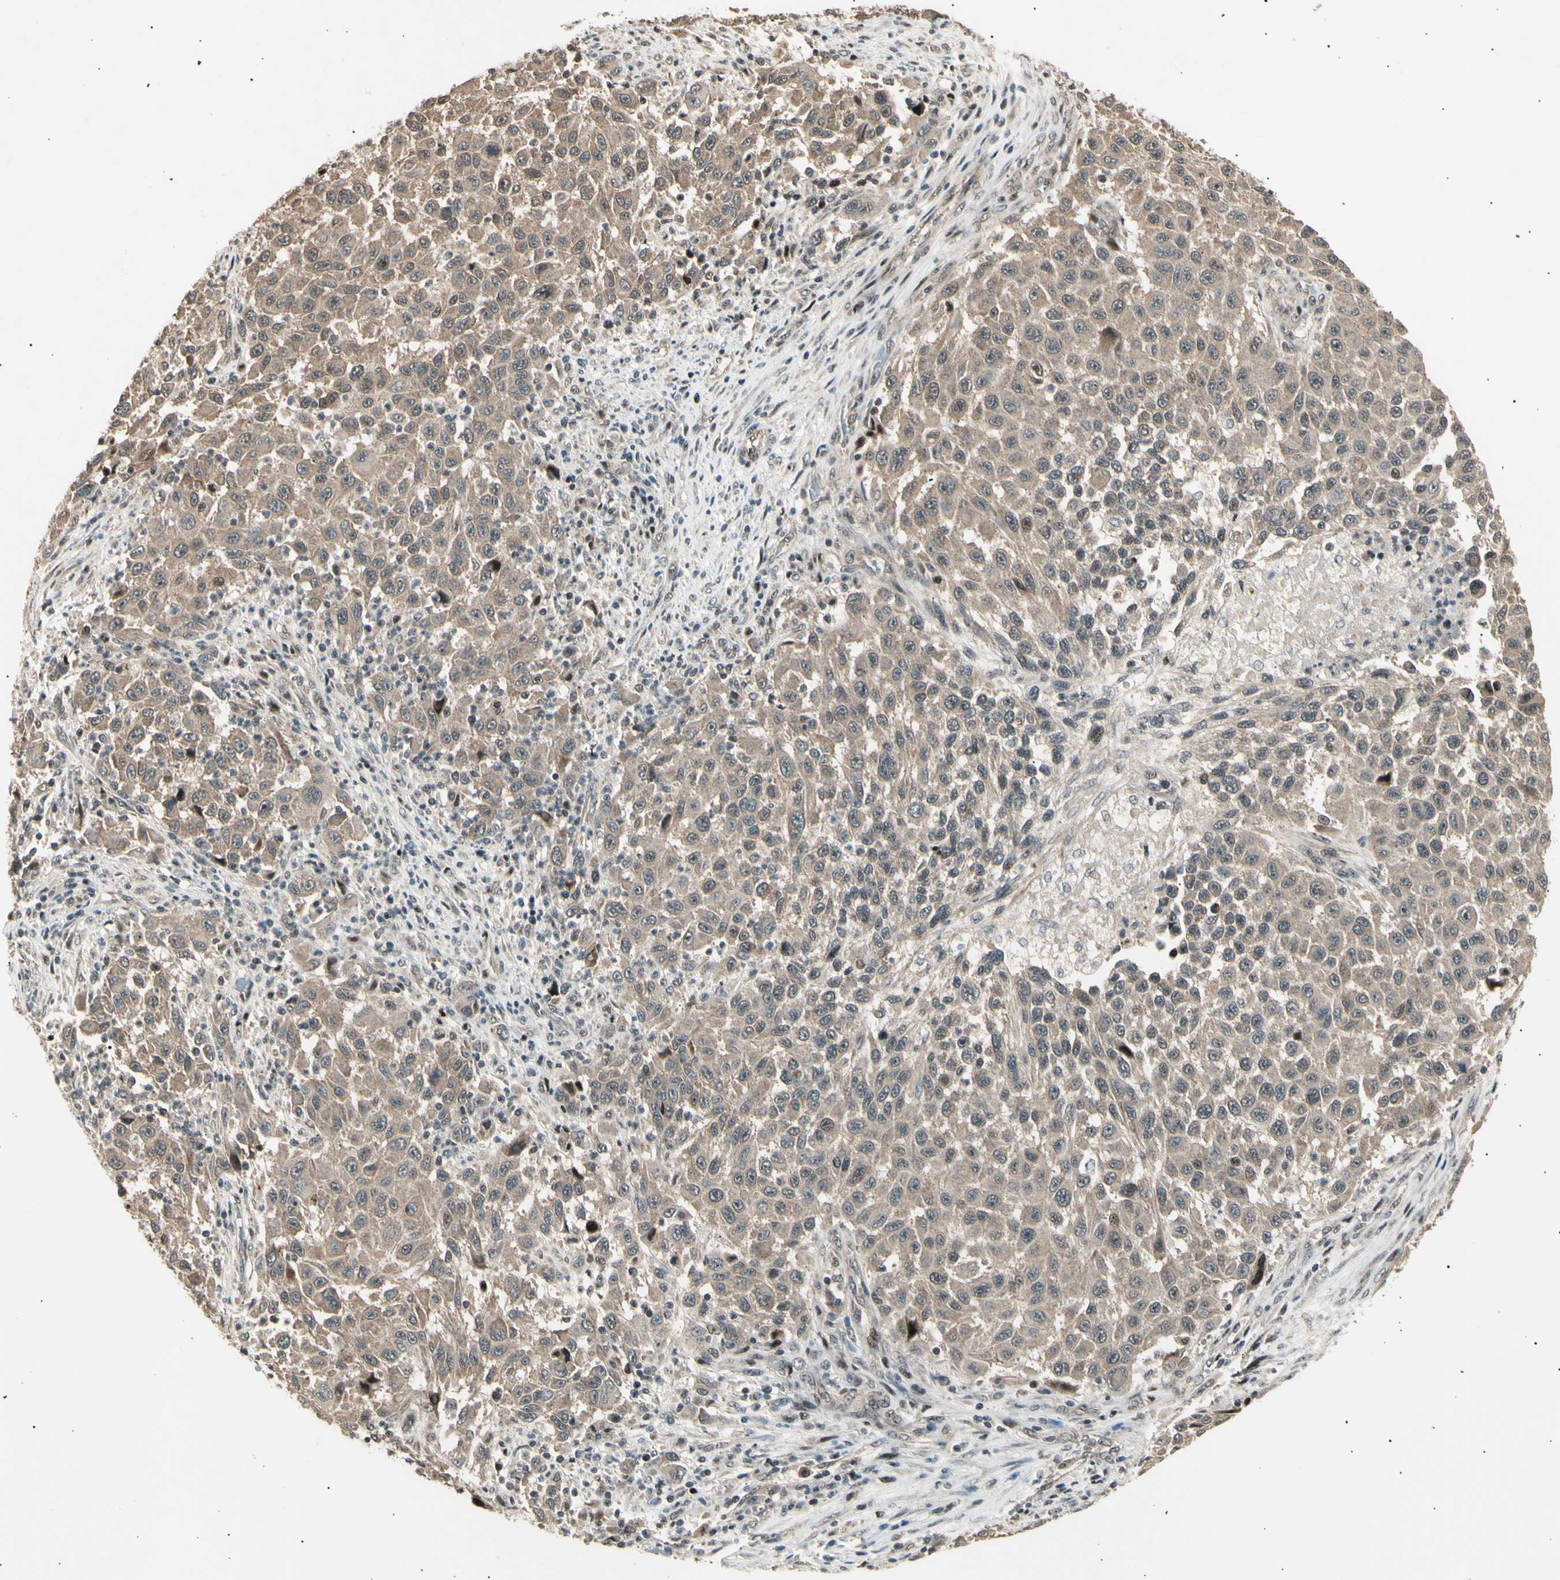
{"staining": {"intensity": "weak", "quantity": ">75%", "location": "cytoplasmic/membranous"}, "tissue": "melanoma", "cell_type": "Tumor cells", "image_type": "cancer", "snomed": [{"axis": "morphology", "description": "Malignant melanoma, Metastatic site"}, {"axis": "topography", "description": "Lymph node"}], "caption": "Melanoma stained for a protein (brown) shows weak cytoplasmic/membranous positive staining in about >75% of tumor cells.", "gene": "NUAK2", "patient": {"sex": "male", "age": 61}}